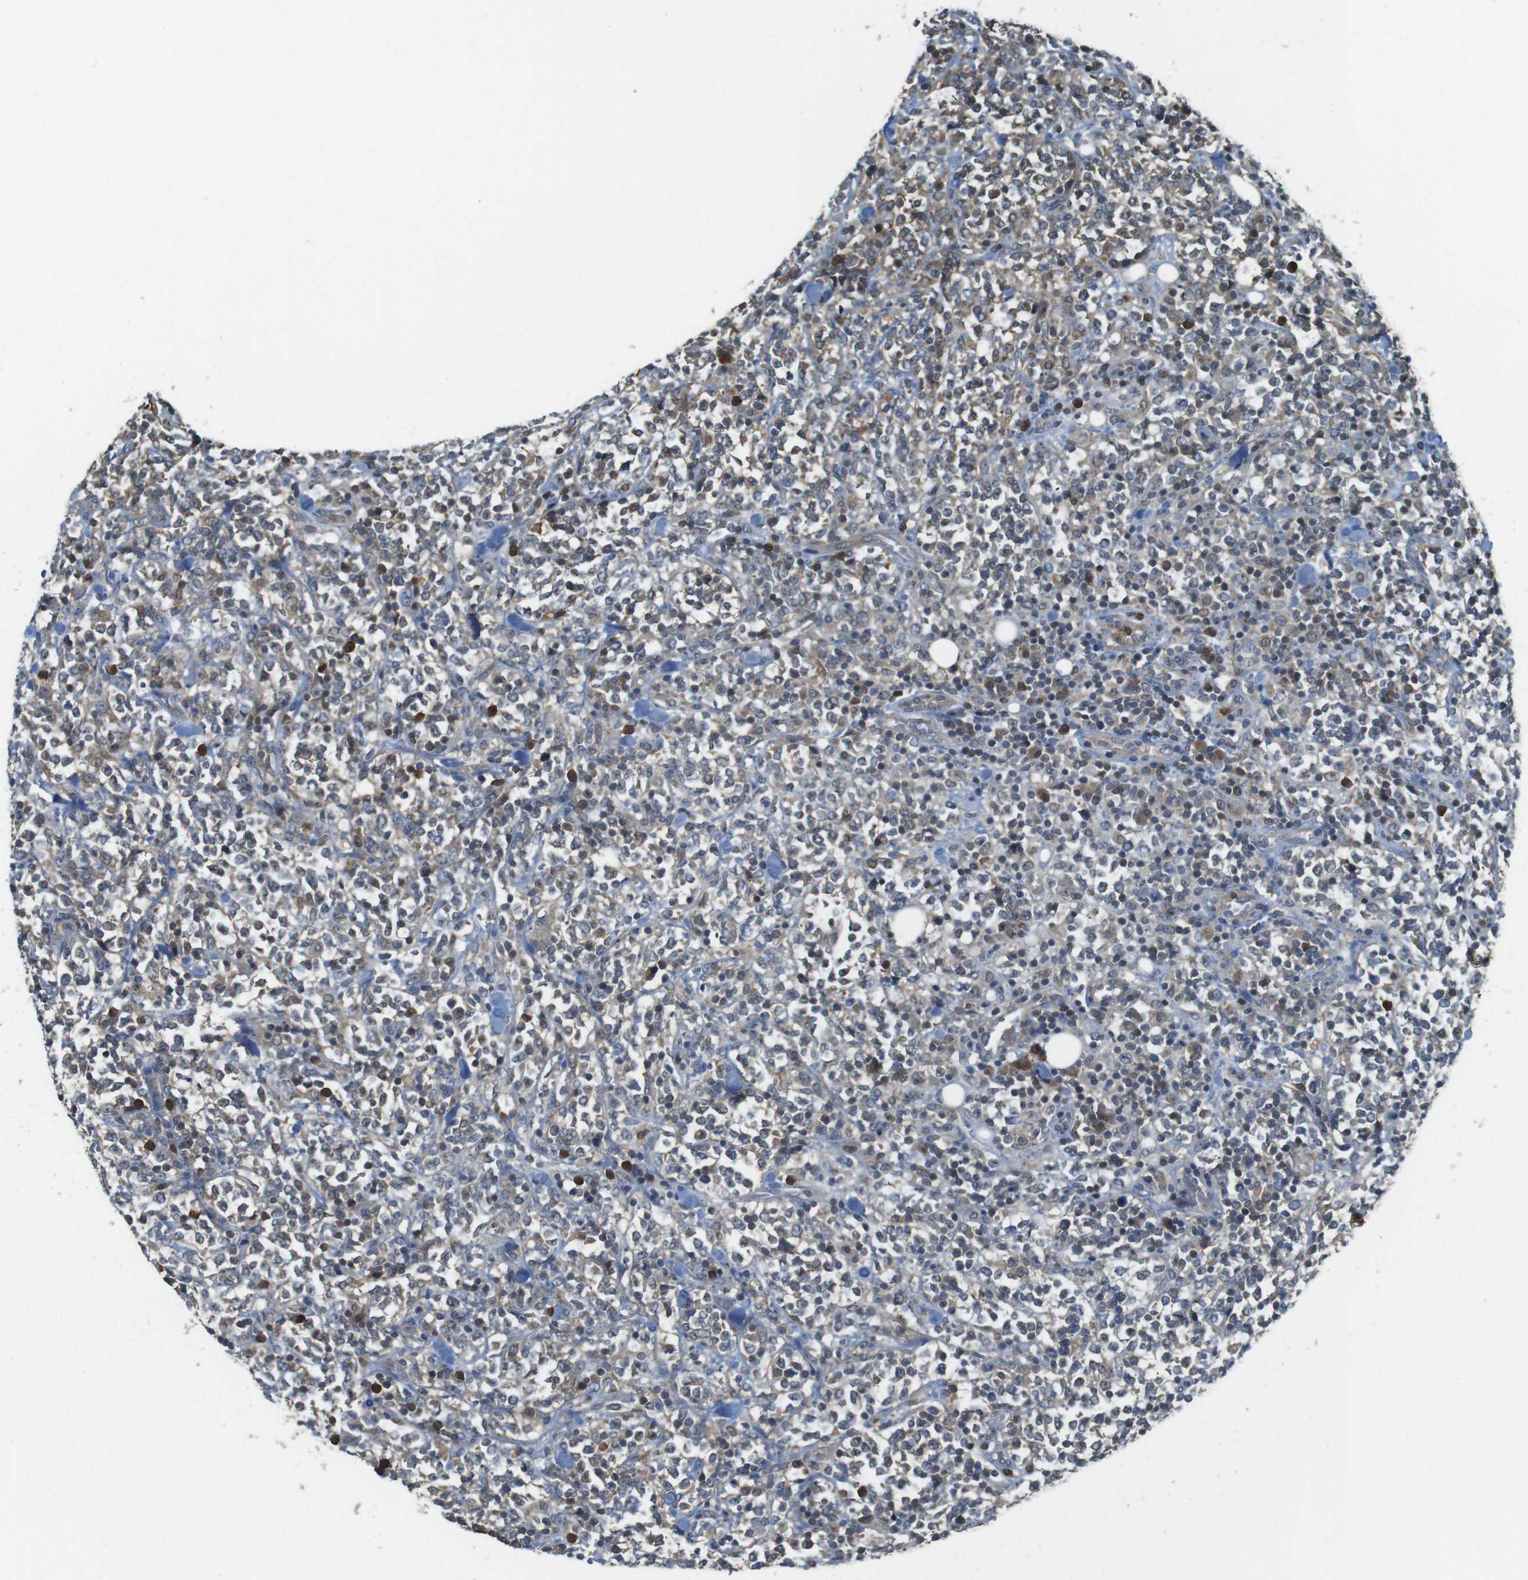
{"staining": {"intensity": "moderate", "quantity": "25%-75%", "location": "cytoplasmic/membranous"}, "tissue": "lymphoma", "cell_type": "Tumor cells", "image_type": "cancer", "snomed": [{"axis": "morphology", "description": "Malignant lymphoma, non-Hodgkin's type, High grade"}, {"axis": "topography", "description": "Soft tissue"}], "caption": "High-grade malignant lymphoma, non-Hodgkin's type stained with DAB immunohistochemistry shows medium levels of moderate cytoplasmic/membranous staining in approximately 25%-75% of tumor cells. (DAB = brown stain, brightfield microscopy at high magnification).", "gene": "LRRC3B", "patient": {"sex": "male", "age": 18}}